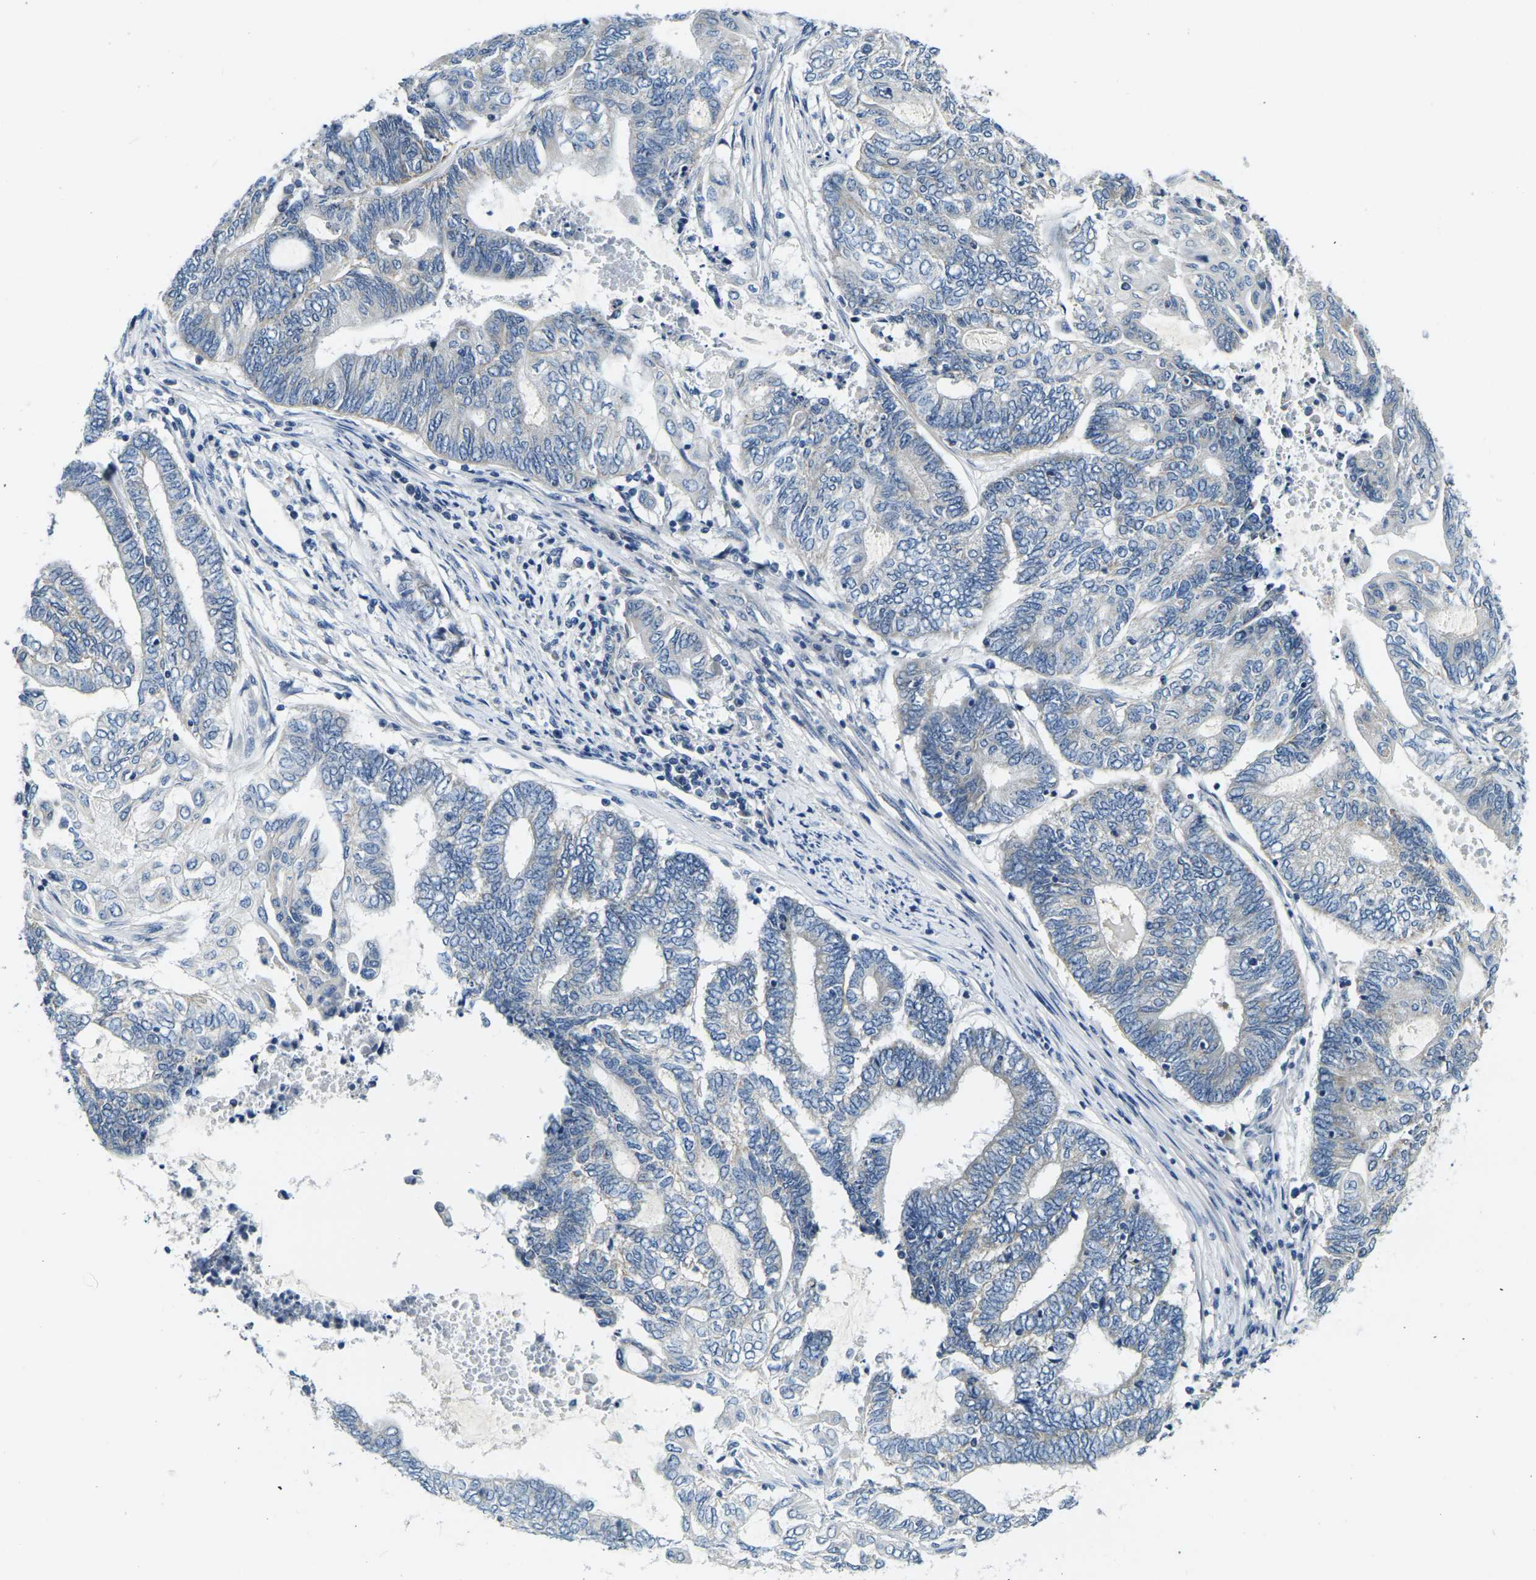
{"staining": {"intensity": "negative", "quantity": "none", "location": "none"}, "tissue": "endometrial cancer", "cell_type": "Tumor cells", "image_type": "cancer", "snomed": [{"axis": "morphology", "description": "Adenocarcinoma, NOS"}, {"axis": "topography", "description": "Uterus"}, {"axis": "topography", "description": "Endometrium"}], "caption": "Immunohistochemical staining of endometrial adenocarcinoma demonstrates no significant staining in tumor cells.", "gene": "SHISAL2B", "patient": {"sex": "female", "age": 70}}